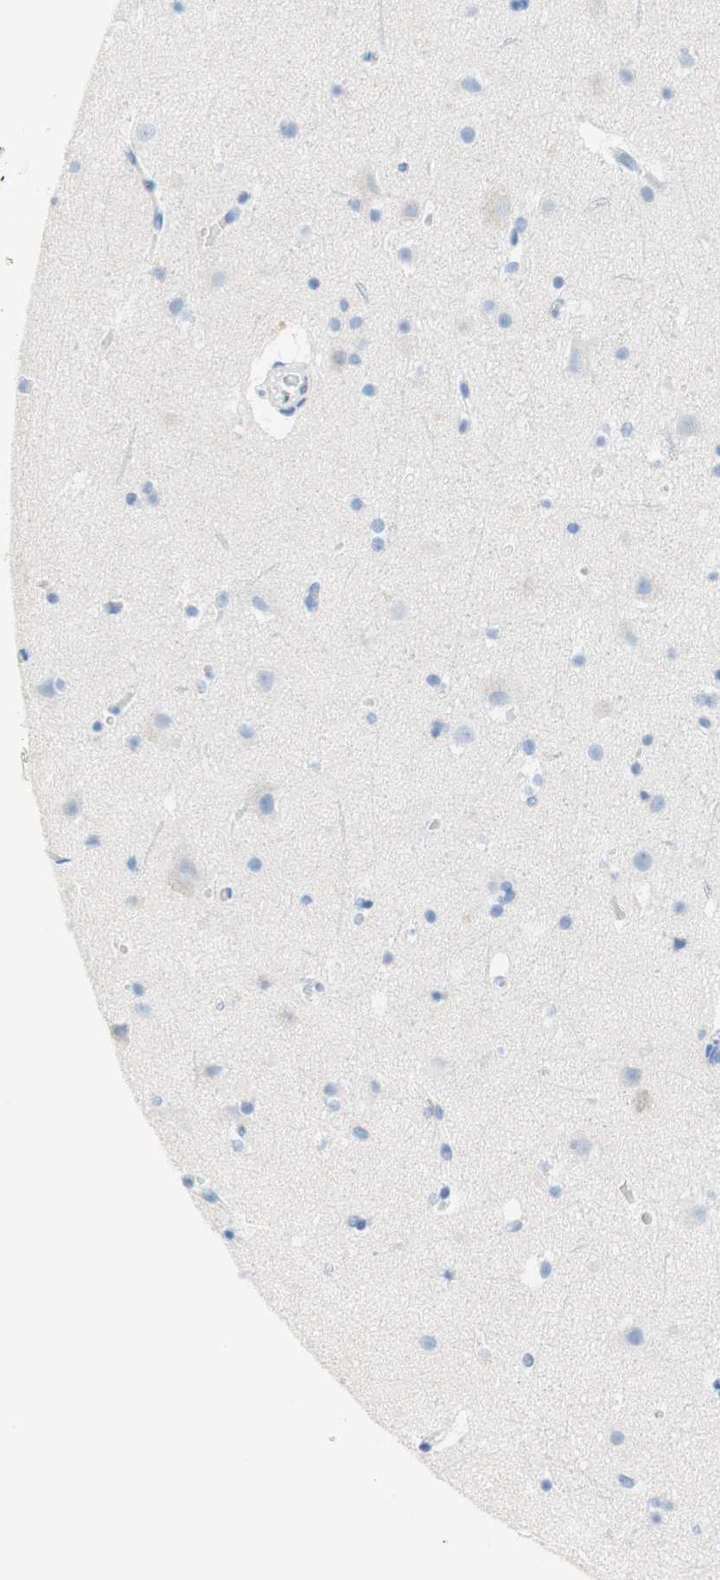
{"staining": {"intensity": "negative", "quantity": "none", "location": "none"}, "tissue": "cerebral cortex", "cell_type": "Endothelial cells", "image_type": "normal", "snomed": [{"axis": "morphology", "description": "Normal tissue, NOS"}, {"axis": "topography", "description": "Cerebral cortex"}], "caption": "Protein analysis of normal cerebral cortex displays no significant expression in endothelial cells. (DAB immunohistochemistry (IHC) with hematoxylin counter stain).", "gene": "CEACAM1", "patient": {"sex": "male", "age": 45}}